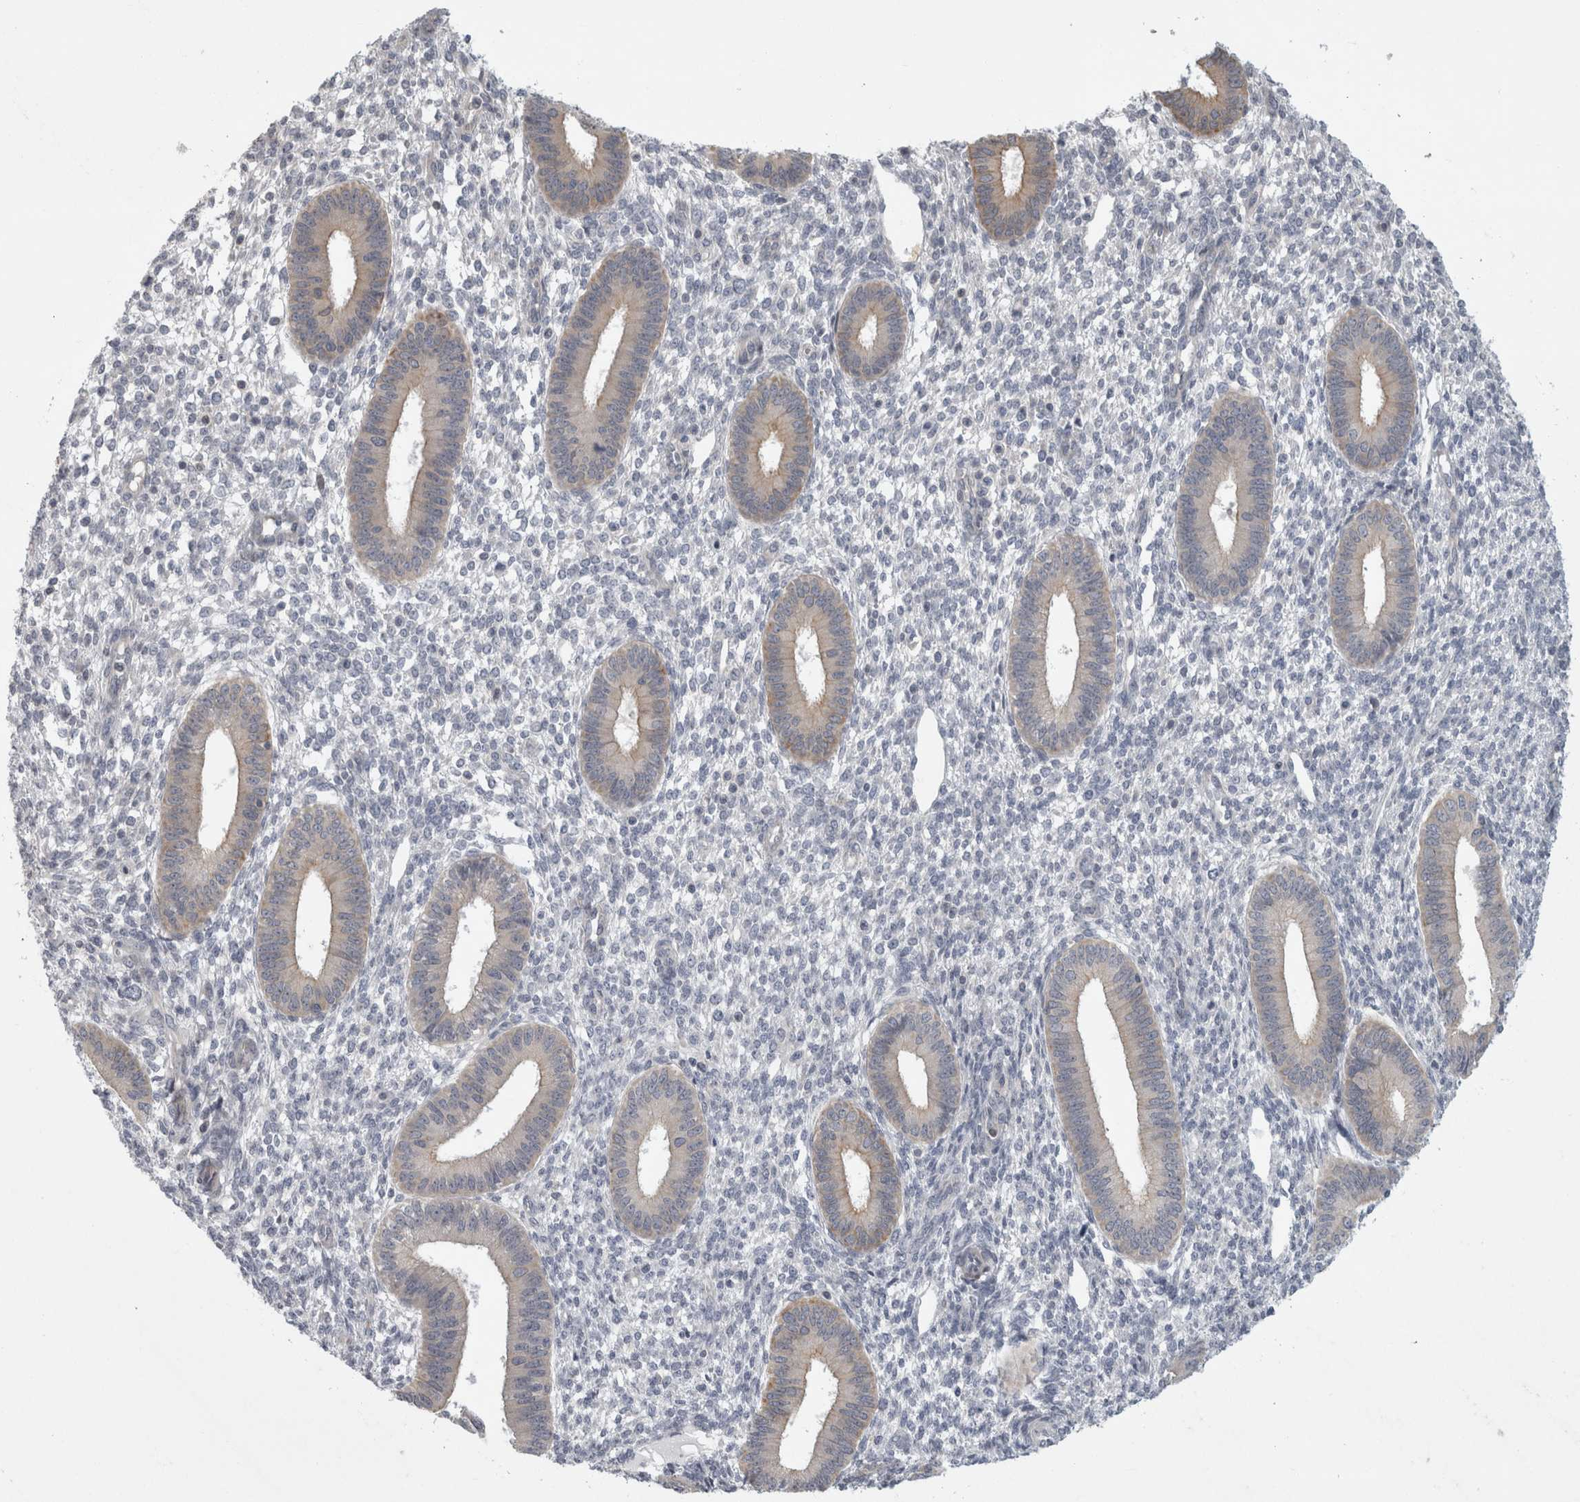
{"staining": {"intensity": "negative", "quantity": "none", "location": "none"}, "tissue": "endometrium", "cell_type": "Cells in endometrial stroma", "image_type": "normal", "snomed": [{"axis": "morphology", "description": "Normal tissue, NOS"}, {"axis": "topography", "description": "Endometrium"}], "caption": "This is an immunohistochemistry photomicrograph of unremarkable endometrium. There is no expression in cells in endometrial stroma.", "gene": "UTP25", "patient": {"sex": "female", "age": 46}}